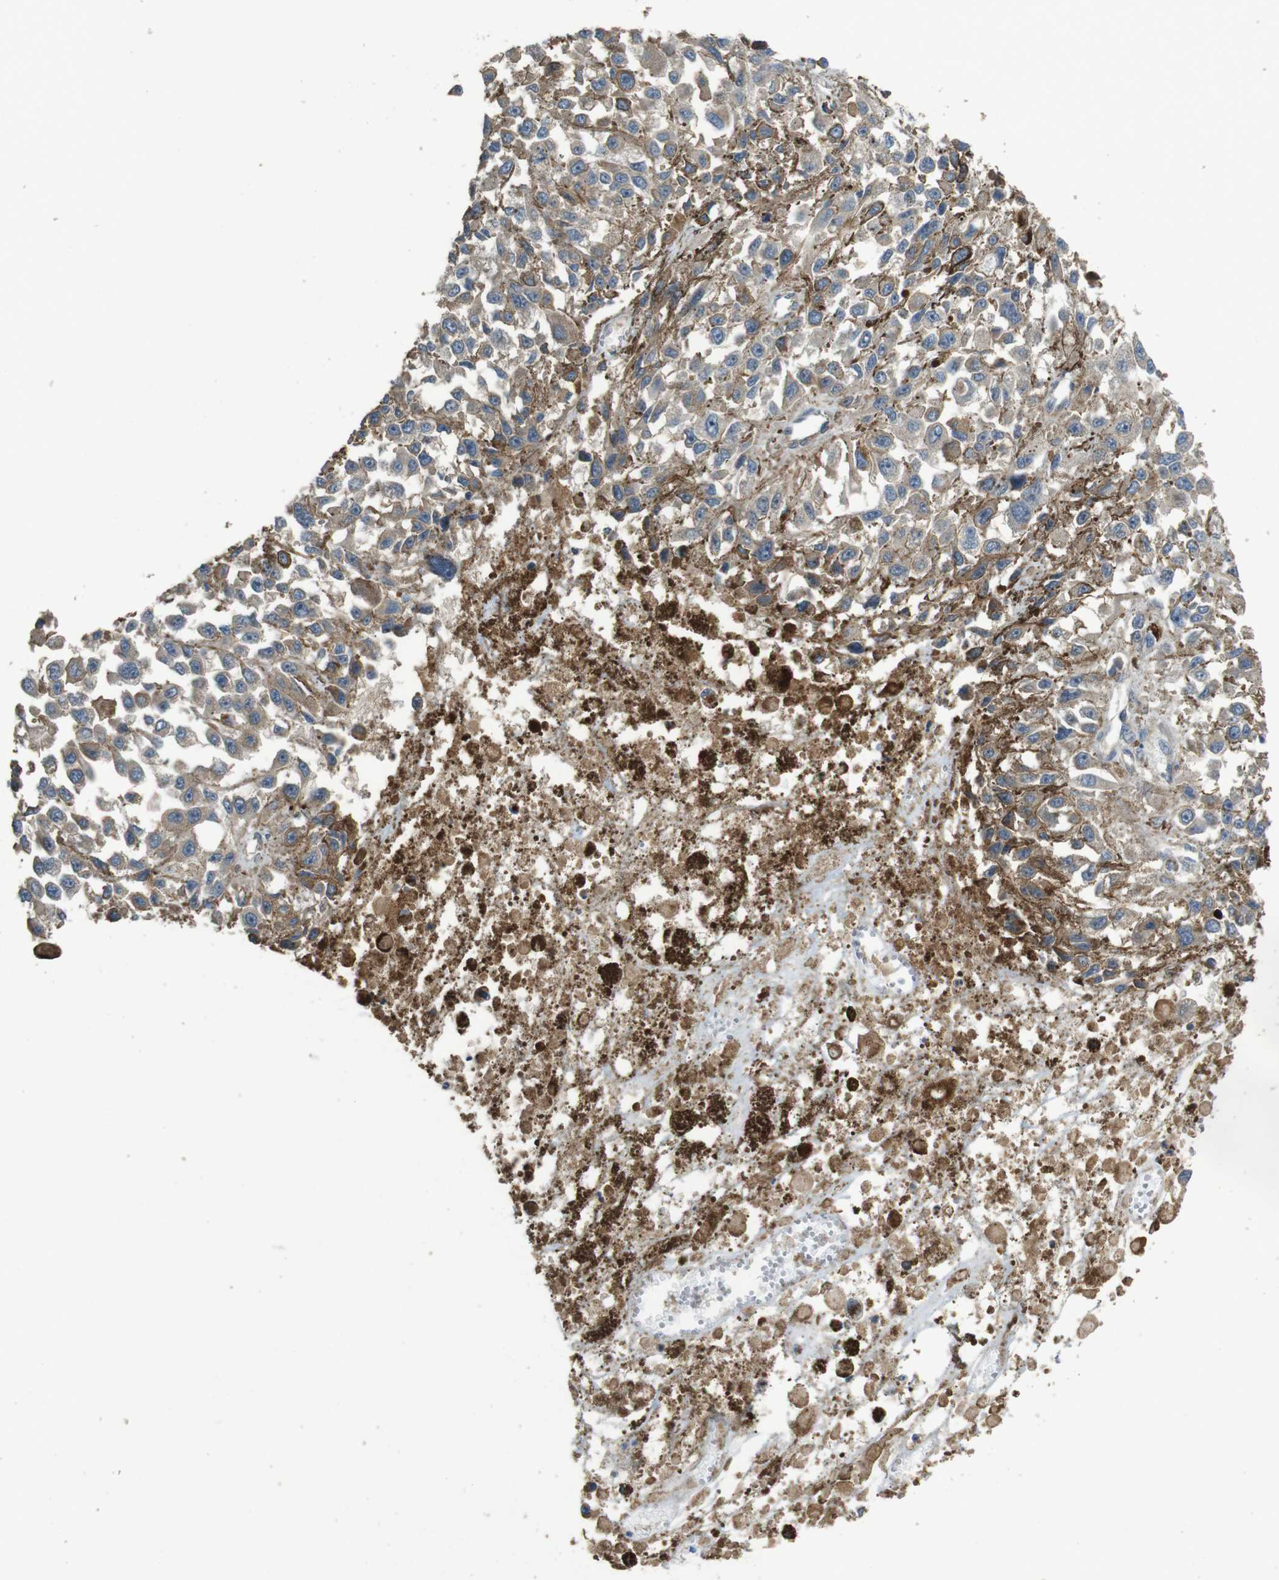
{"staining": {"intensity": "weak", "quantity": ">75%", "location": "cytoplasmic/membranous"}, "tissue": "melanoma", "cell_type": "Tumor cells", "image_type": "cancer", "snomed": [{"axis": "morphology", "description": "Malignant melanoma, Metastatic site"}, {"axis": "topography", "description": "Lymph node"}], "caption": "Immunohistochemical staining of human malignant melanoma (metastatic site) reveals low levels of weak cytoplasmic/membranous staining in approximately >75% of tumor cells. (DAB IHC, brown staining for protein, blue staining for nuclei).", "gene": "ARHGAP24", "patient": {"sex": "male", "age": 59}}